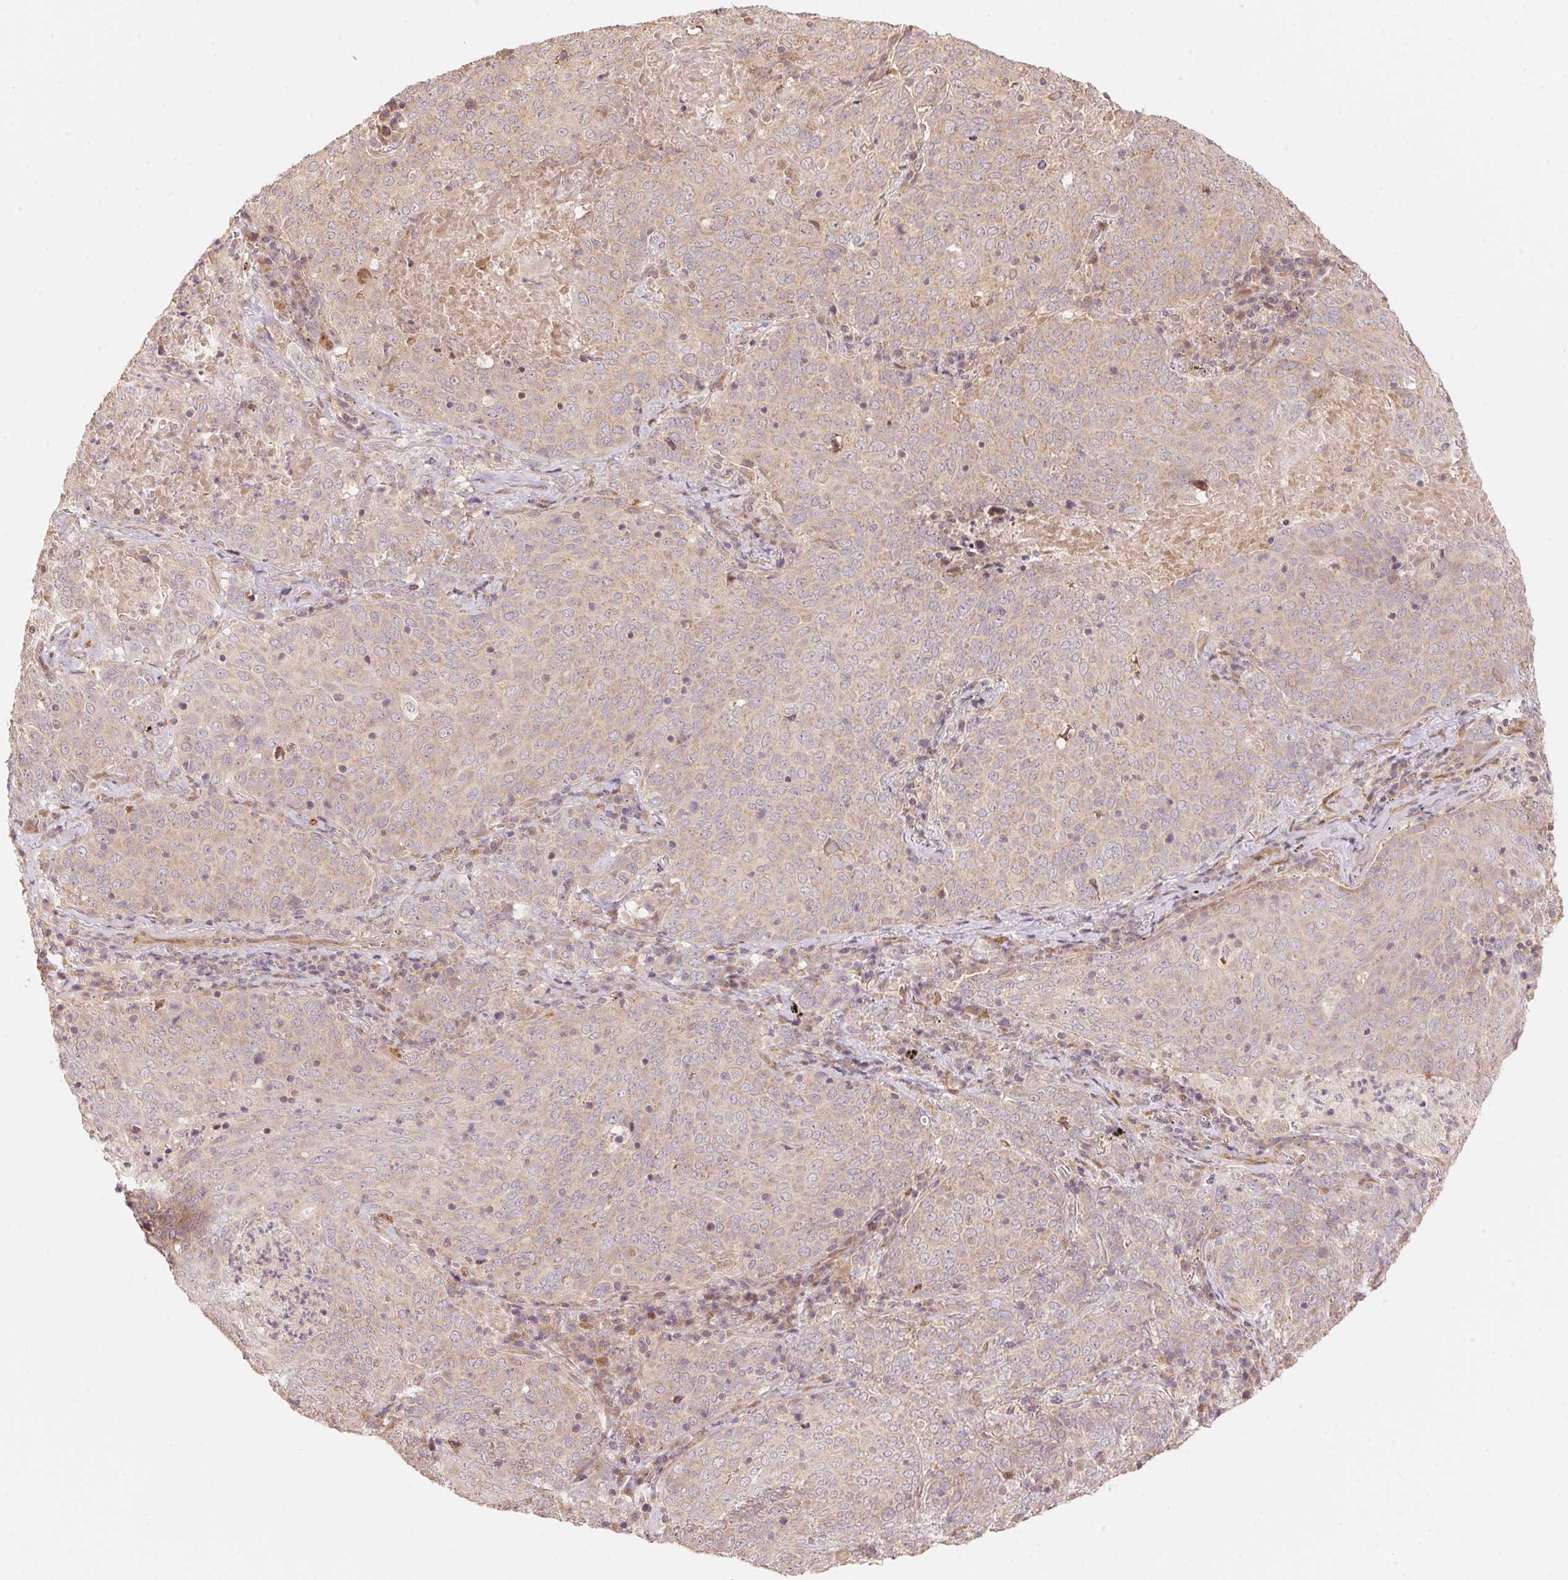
{"staining": {"intensity": "weak", "quantity": "<25%", "location": "cytoplasmic/membranous"}, "tissue": "lung cancer", "cell_type": "Tumor cells", "image_type": "cancer", "snomed": [{"axis": "morphology", "description": "Squamous cell carcinoma, NOS"}, {"axis": "topography", "description": "Lung"}], "caption": "Micrograph shows no protein positivity in tumor cells of lung squamous cell carcinoma tissue.", "gene": "TNIP2", "patient": {"sex": "male", "age": 82}}